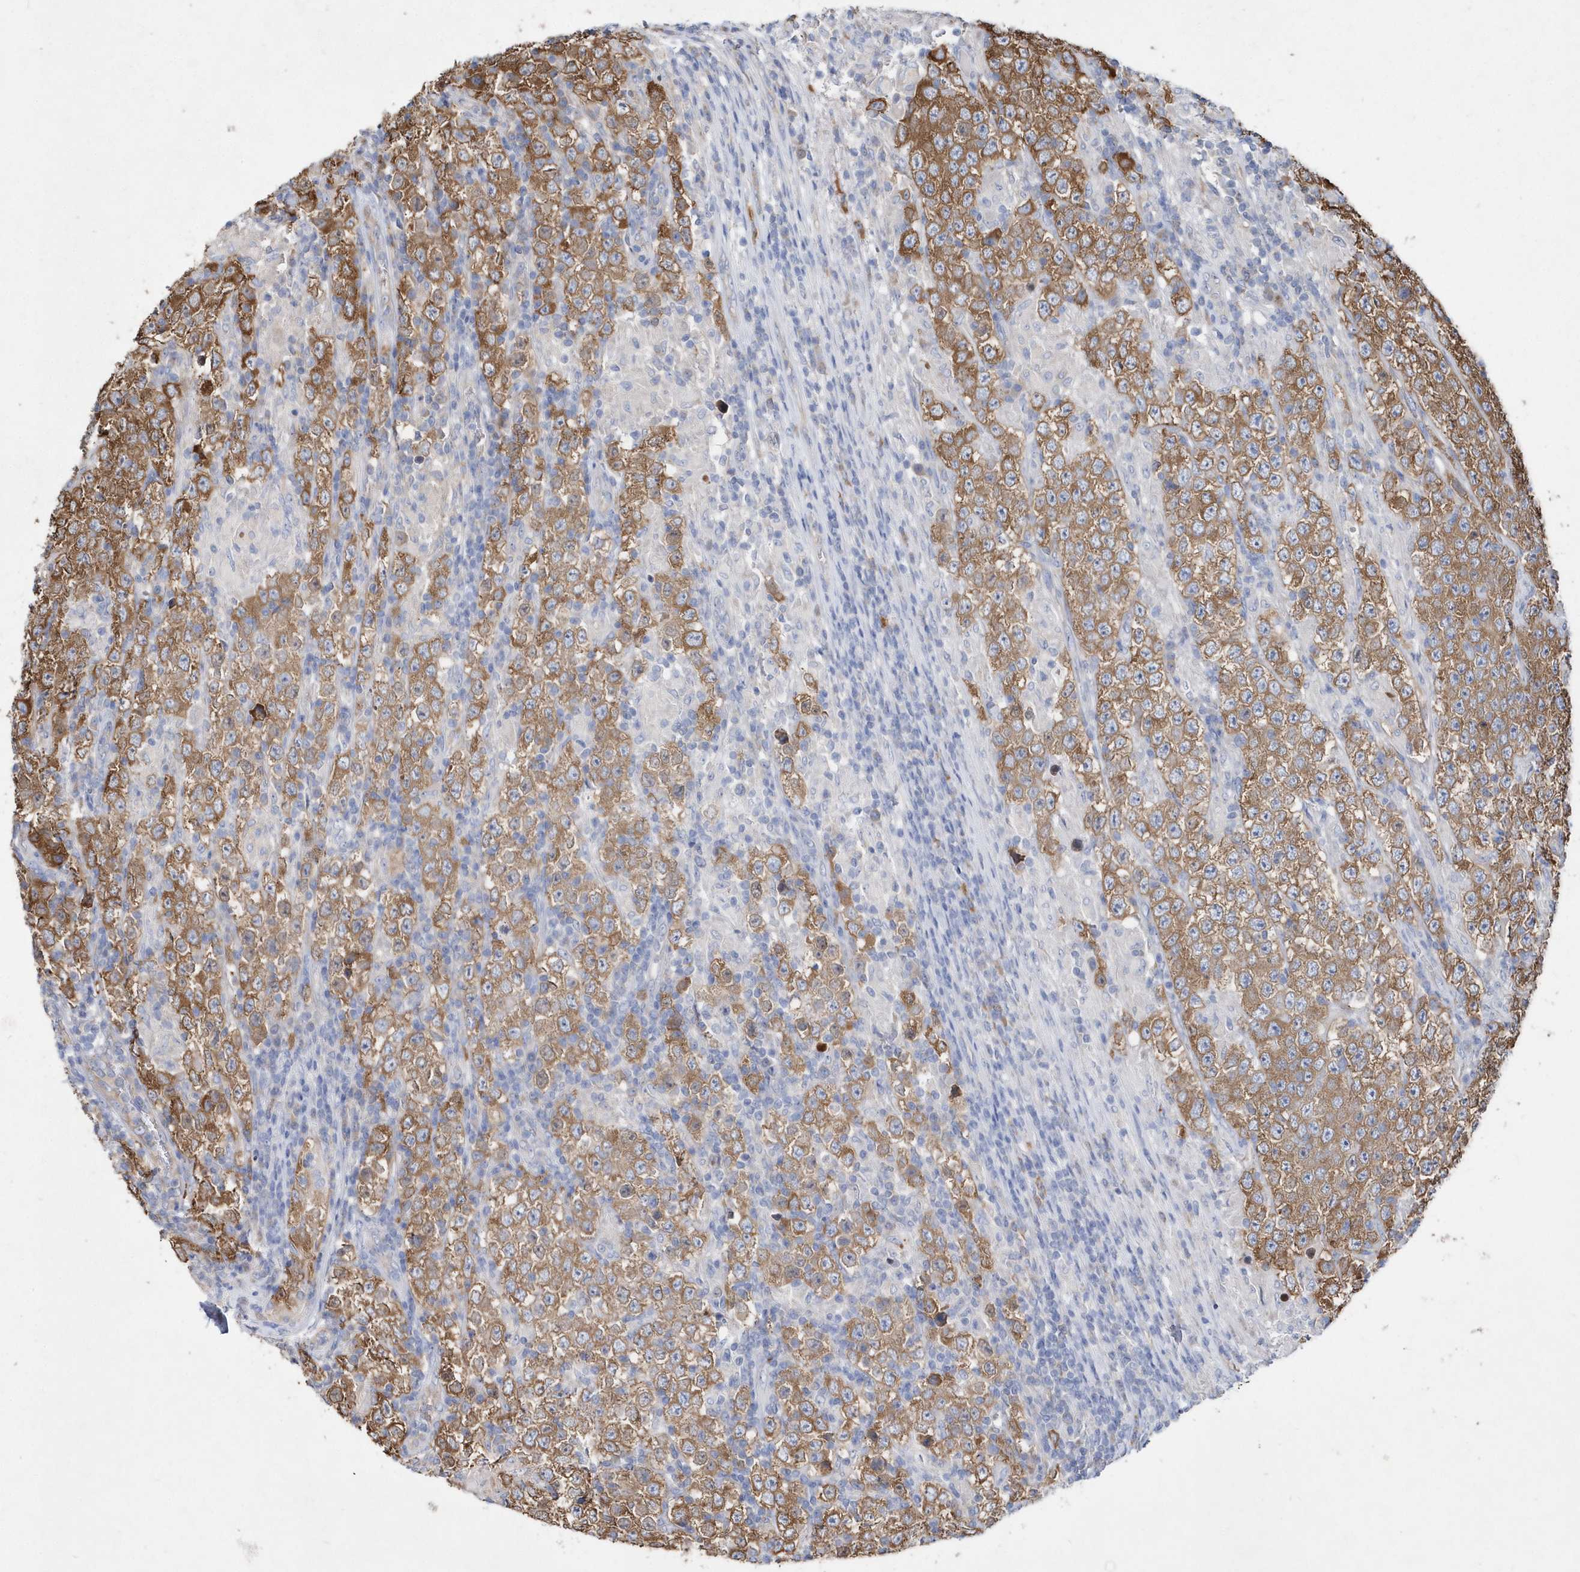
{"staining": {"intensity": "moderate", "quantity": ">75%", "location": "cytoplasmic/membranous"}, "tissue": "testis cancer", "cell_type": "Tumor cells", "image_type": "cancer", "snomed": [{"axis": "morphology", "description": "Normal tissue, NOS"}, {"axis": "morphology", "description": "Urothelial carcinoma, High grade"}, {"axis": "morphology", "description": "Seminoma, NOS"}, {"axis": "morphology", "description": "Carcinoma, Embryonal, NOS"}, {"axis": "topography", "description": "Urinary bladder"}, {"axis": "topography", "description": "Testis"}], "caption": "Protein staining of testis cancer (embryonal carcinoma) tissue exhibits moderate cytoplasmic/membranous positivity in approximately >75% of tumor cells.", "gene": "JKAMP", "patient": {"sex": "male", "age": 41}}